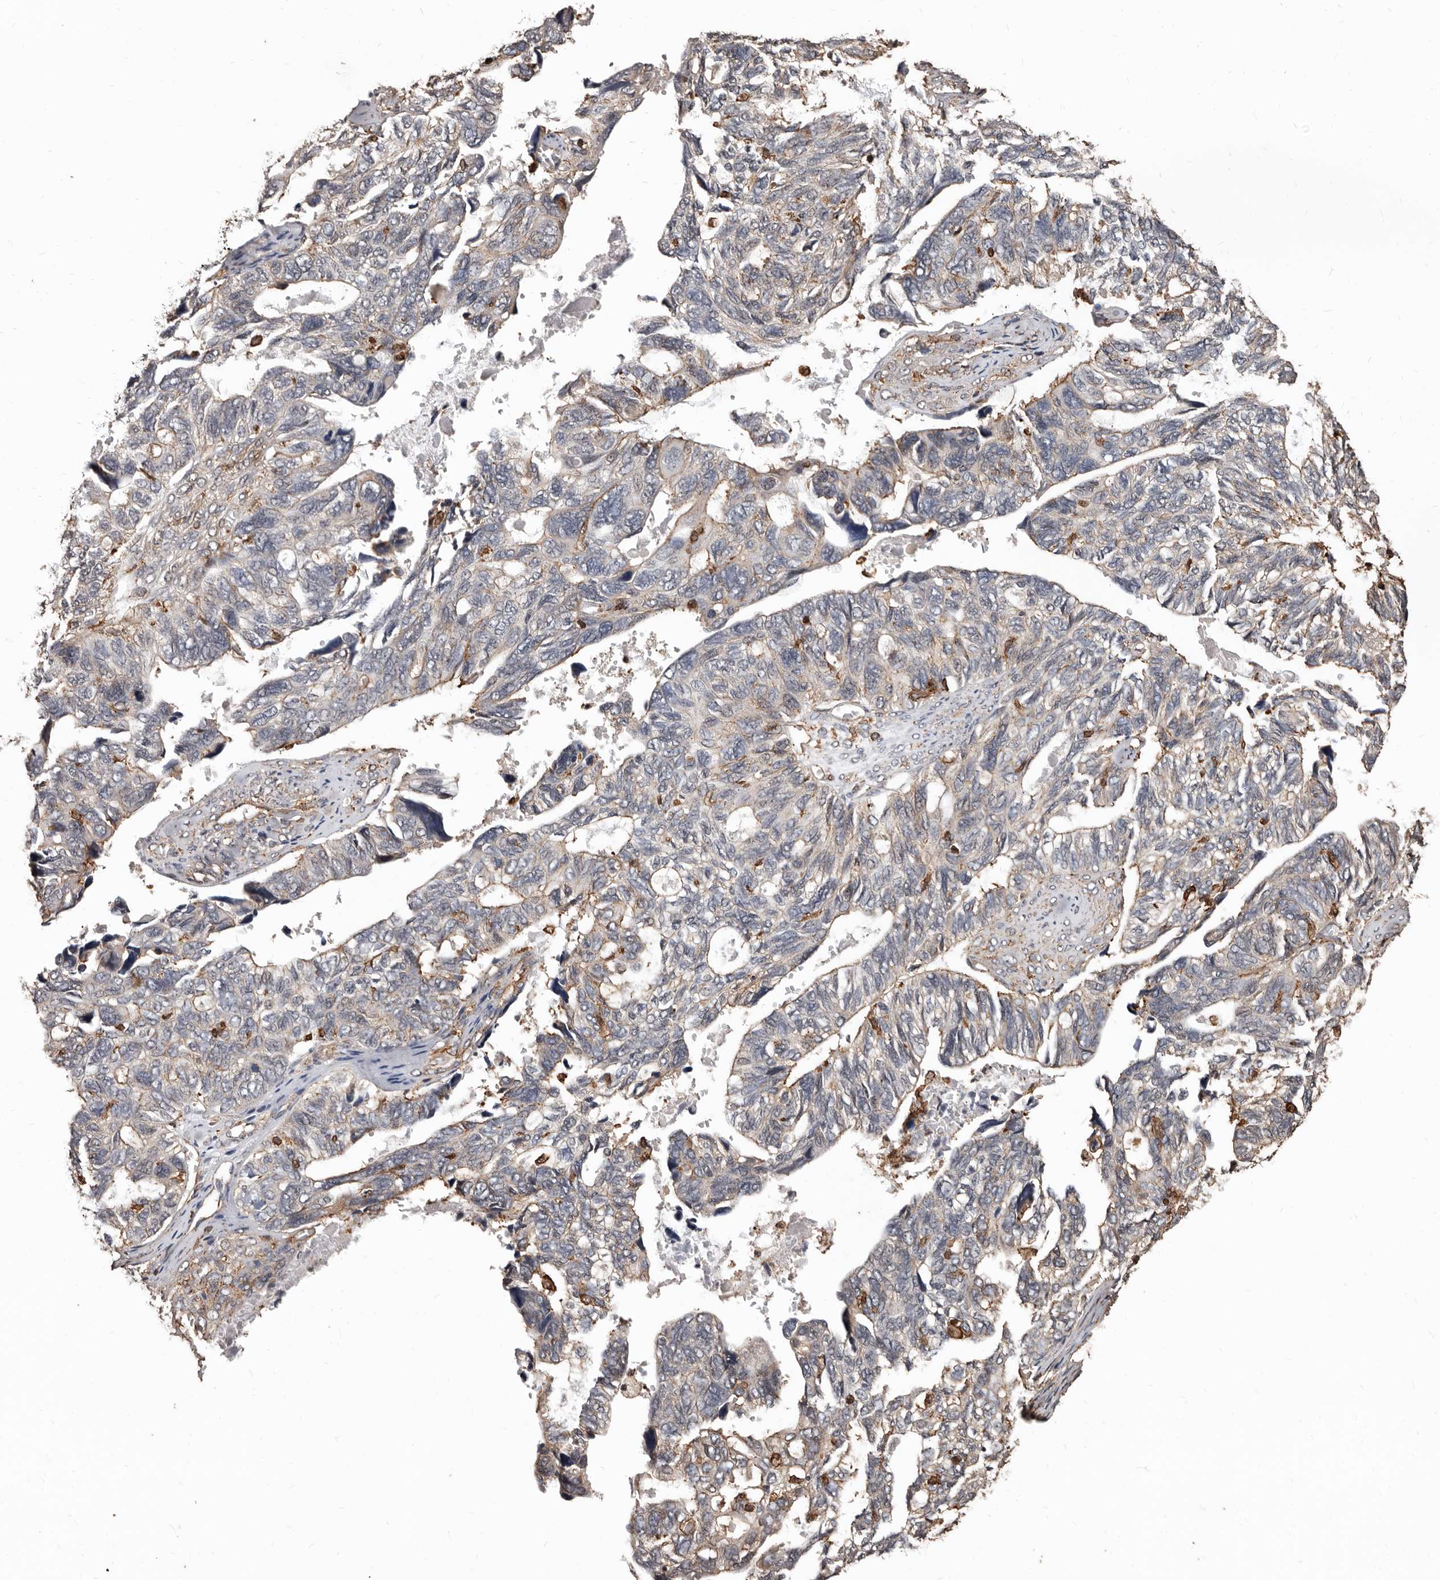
{"staining": {"intensity": "weak", "quantity": "25%-75%", "location": "cytoplasmic/membranous"}, "tissue": "ovarian cancer", "cell_type": "Tumor cells", "image_type": "cancer", "snomed": [{"axis": "morphology", "description": "Cystadenocarcinoma, serous, NOS"}, {"axis": "topography", "description": "Ovary"}], "caption": "Ovarian serous cystadenocarcinoma stained for a protein reveals weak cytoplasmic/membranous positivity in tumor cells.", "gene": "GSK3A", "patient": {"sex": "female", "age": 79}}